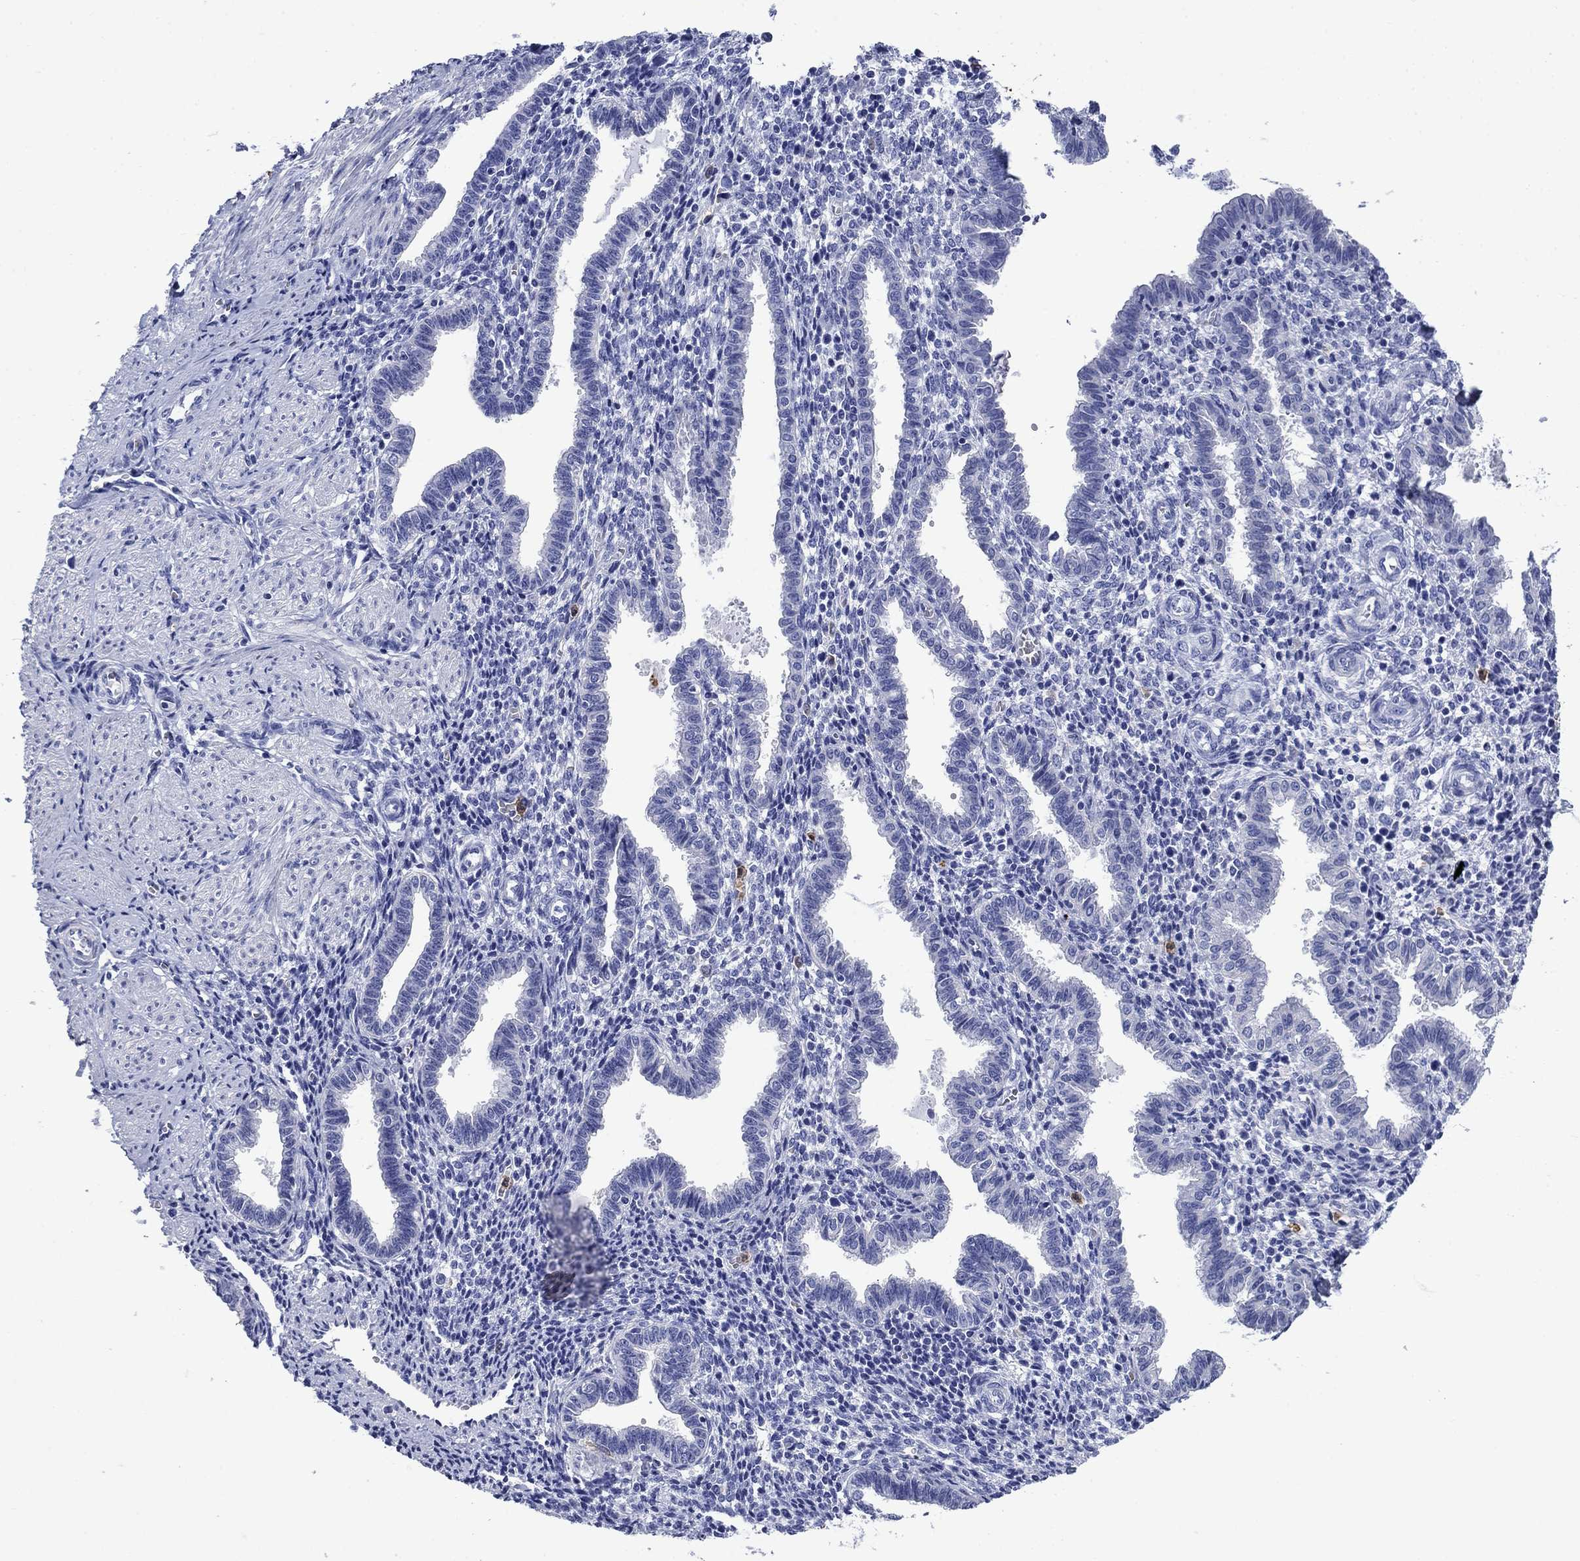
{"staining": {"intensity": "negative", "quantity": "none", "location": "none"}, "tissue": "endometrium", "cell_type": "Cells in endometrial stroma", "image_type": "normal", "snomed": [{"axis": "morphology", "description": "Normal tissue, NOS"}, {"axis": "topography", "description": "Endometrium"}], "caption": "High power microscopy photomicrograph of an IHC histopathology image of benign endometrium, revealing no significant positivity in cells in endometrial stroma.", "gene": "TFR2", "patient": {"sex": "female", "age": 37}}